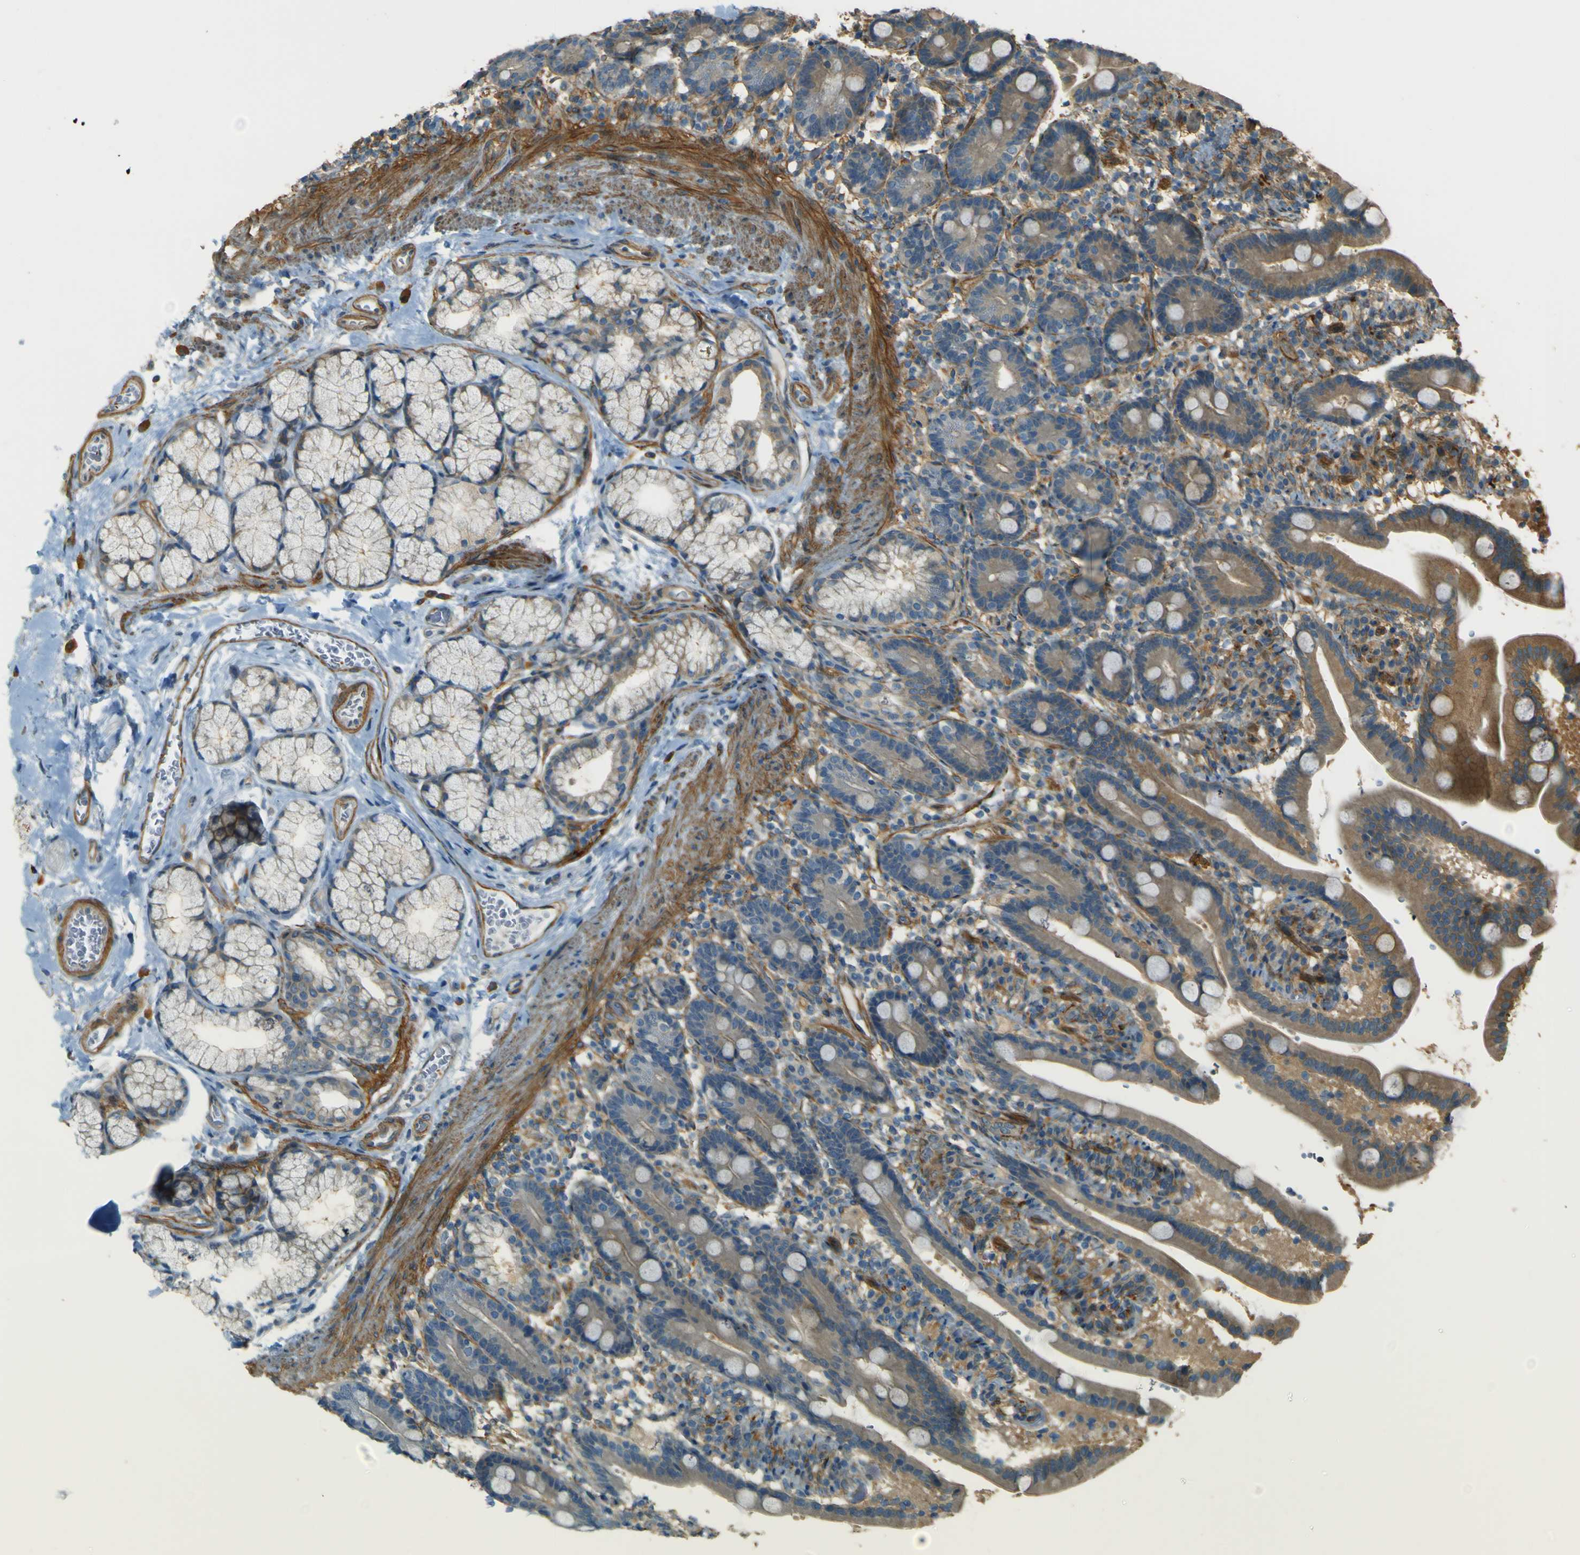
{"staining": {"intensity": "weak", "quantity": "25%-75%", "location": "cytoplasmic/membranous"}, "tissue": "duodenum", "cell_type": "Glandular cells", "image_type": "normal", "snomed": [{"axis": "morphology", "description": "Normal tissue, NOS"}, {"axis": "topography", "description": "Duodenum"}], "caption": "Approximately 25%-75% of glandular cells in unremarkable duodenum show weak cytoplasmic/membranous protein staining as visualized by brown immunohistochemical staining.", "gene": "NEXN", "patient": {"sex": "male", "age": 54}}